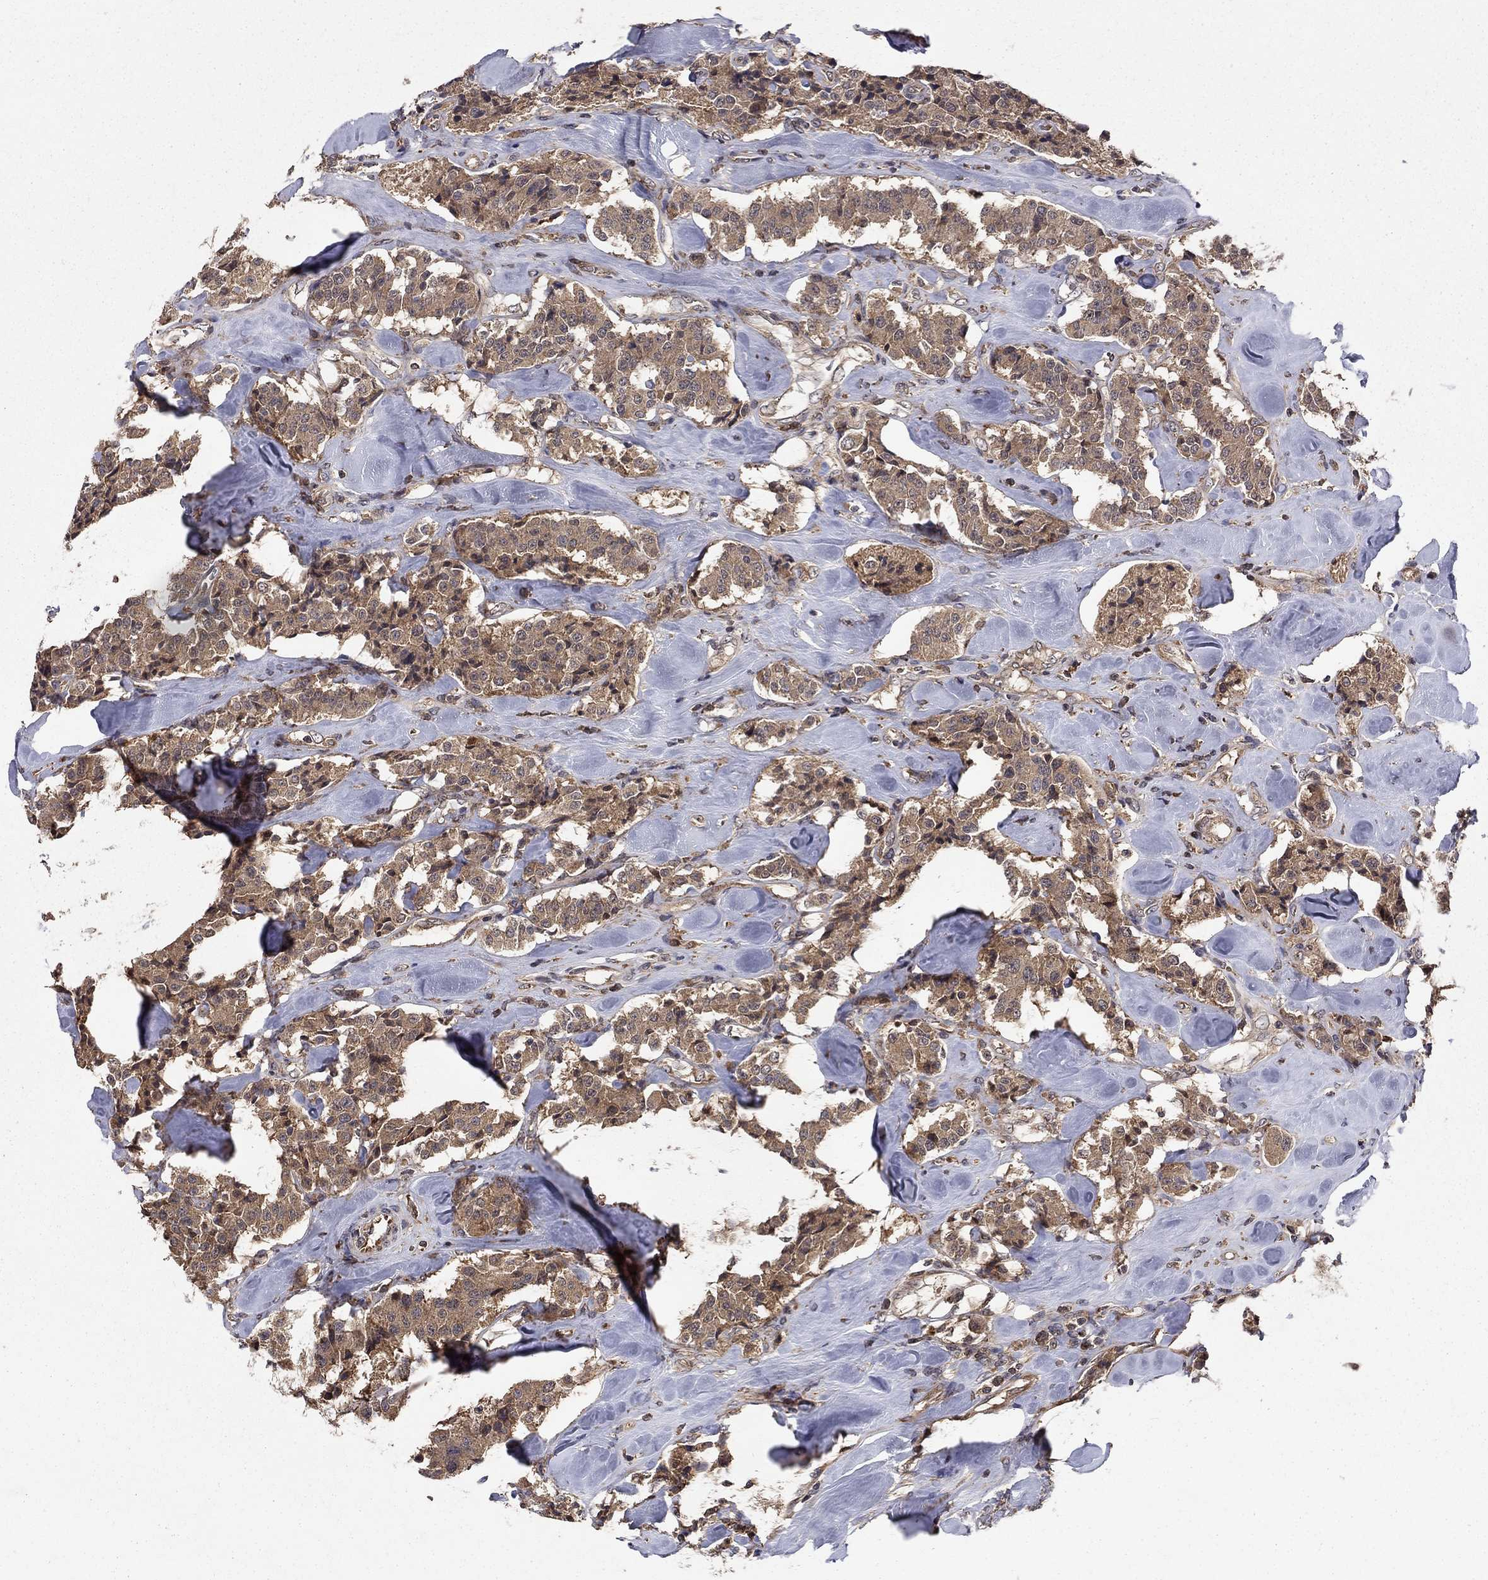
{"staining": {"intensity": "moderate", "quantity": ">75%", "location": "cytoplasmic/membranous"}, "tissue": "carcinoid", "cell_type": "Tumor cells", "image_type": "cancer", "snomed": [{"axis": "morphology", "description": "Carcinoid, malignant, NOS"}, {"axis": "topography", "description": "Pancreas"}], "caption": "Brown immunohistochemical staining in carcinoid demonstrates moderate cytoplasmic/membranous staining in about >75% of tumor cells.", "gene": "BABAM2", "patient": {"sex": "male", "age": 41}}